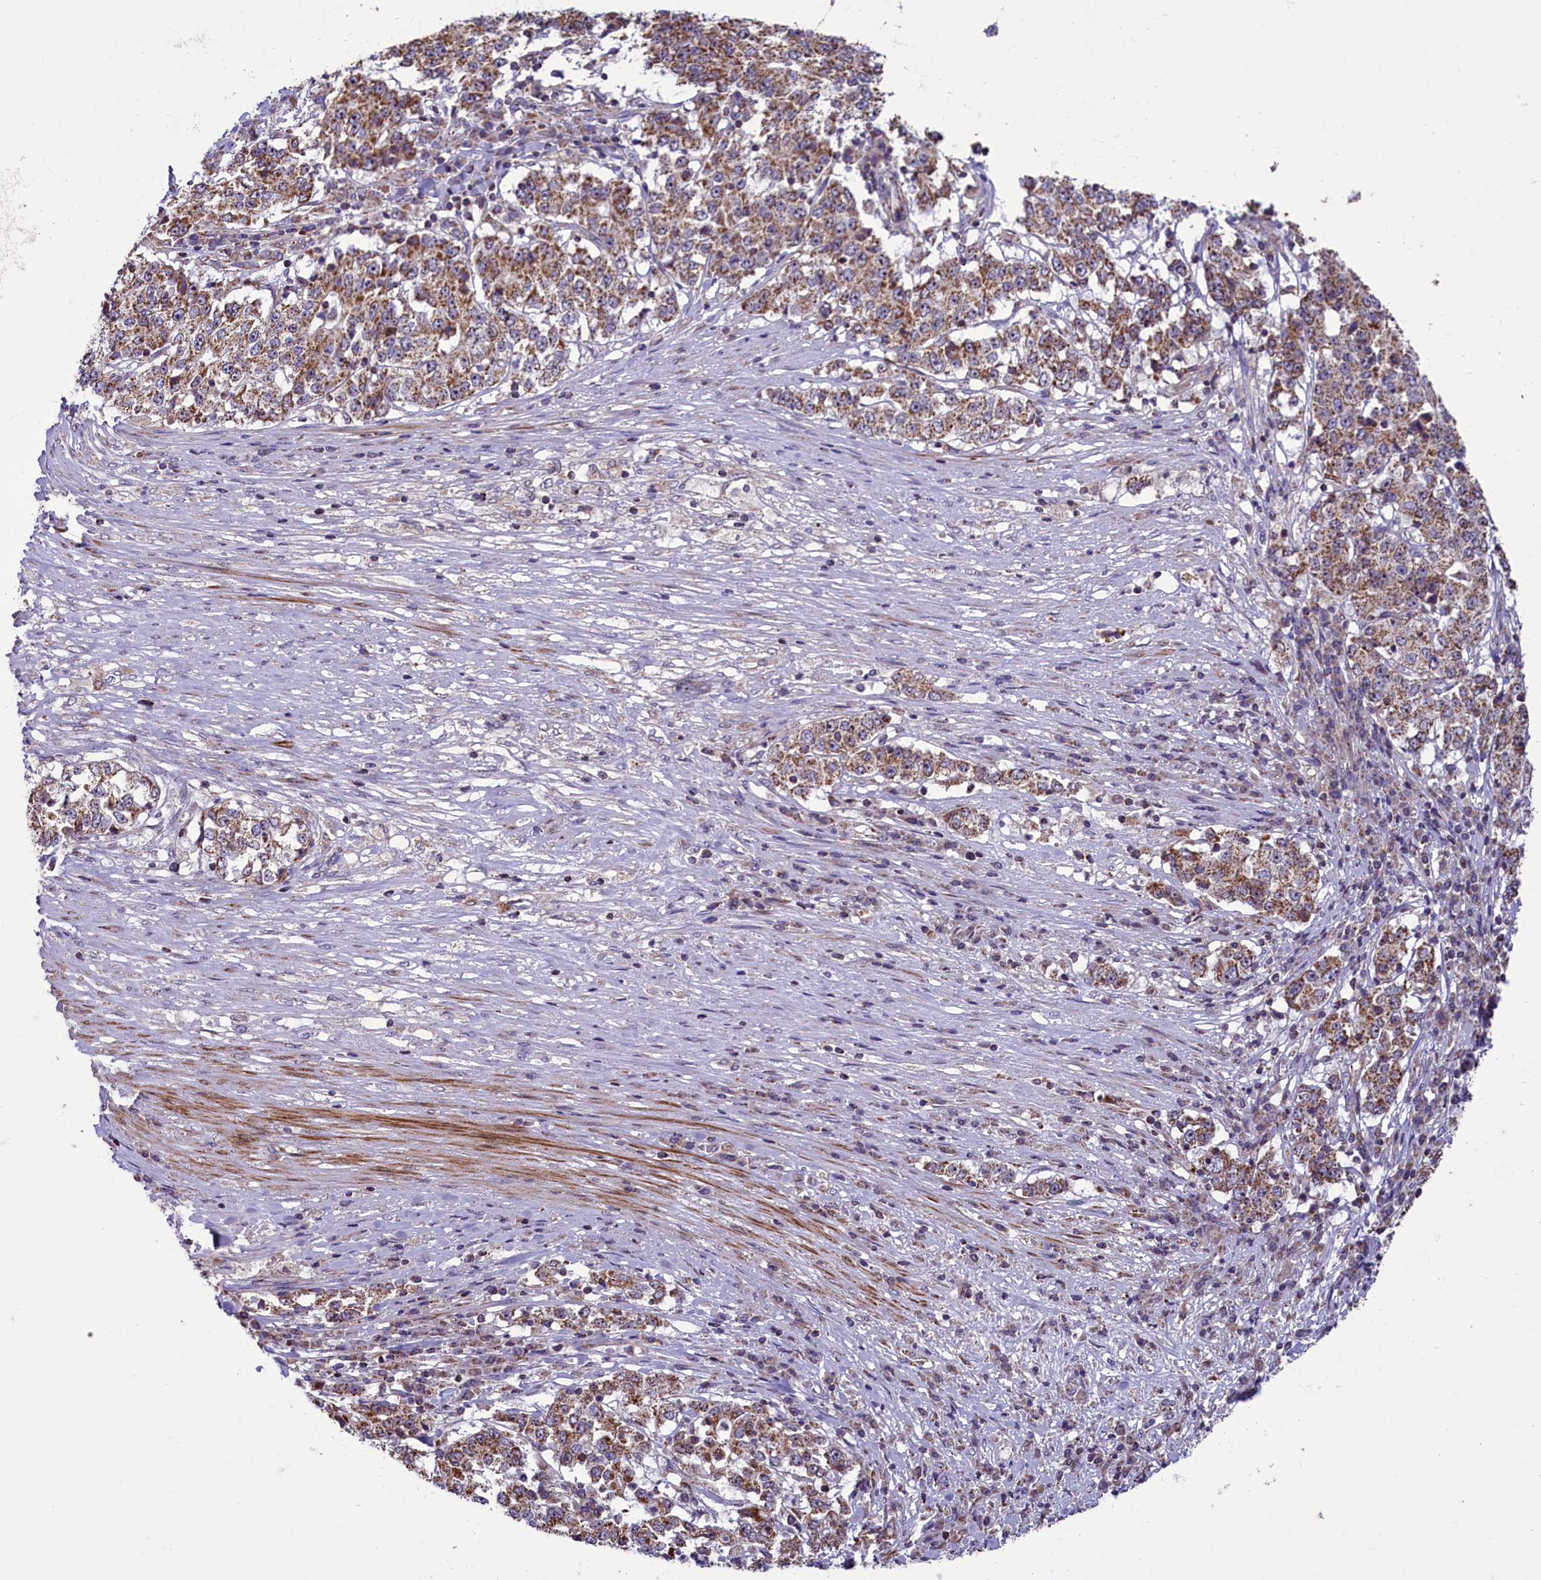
{"staining": {"intensity": "moderate", "quantity": ">75%", "location": "cytoplasmic/membranous"}, "tissue": "stomach cancer", "cell_type": "Tumor cells", "image_type": "cancer", "snomed": [{"axis": "morphology", "description": "Adenocarcinoma, NOS"}, {"axis": "topography", "description": "Stomach"}], "caption": "Adenocarcinoma (stomach) was stained to show a protein in brown. There is medium levels of moderate cytoplasmic/membranous staining in approximately >75% of tumor cells.", "gene": "GLRX5", "patient": {"sex": "male", "age": 59}}